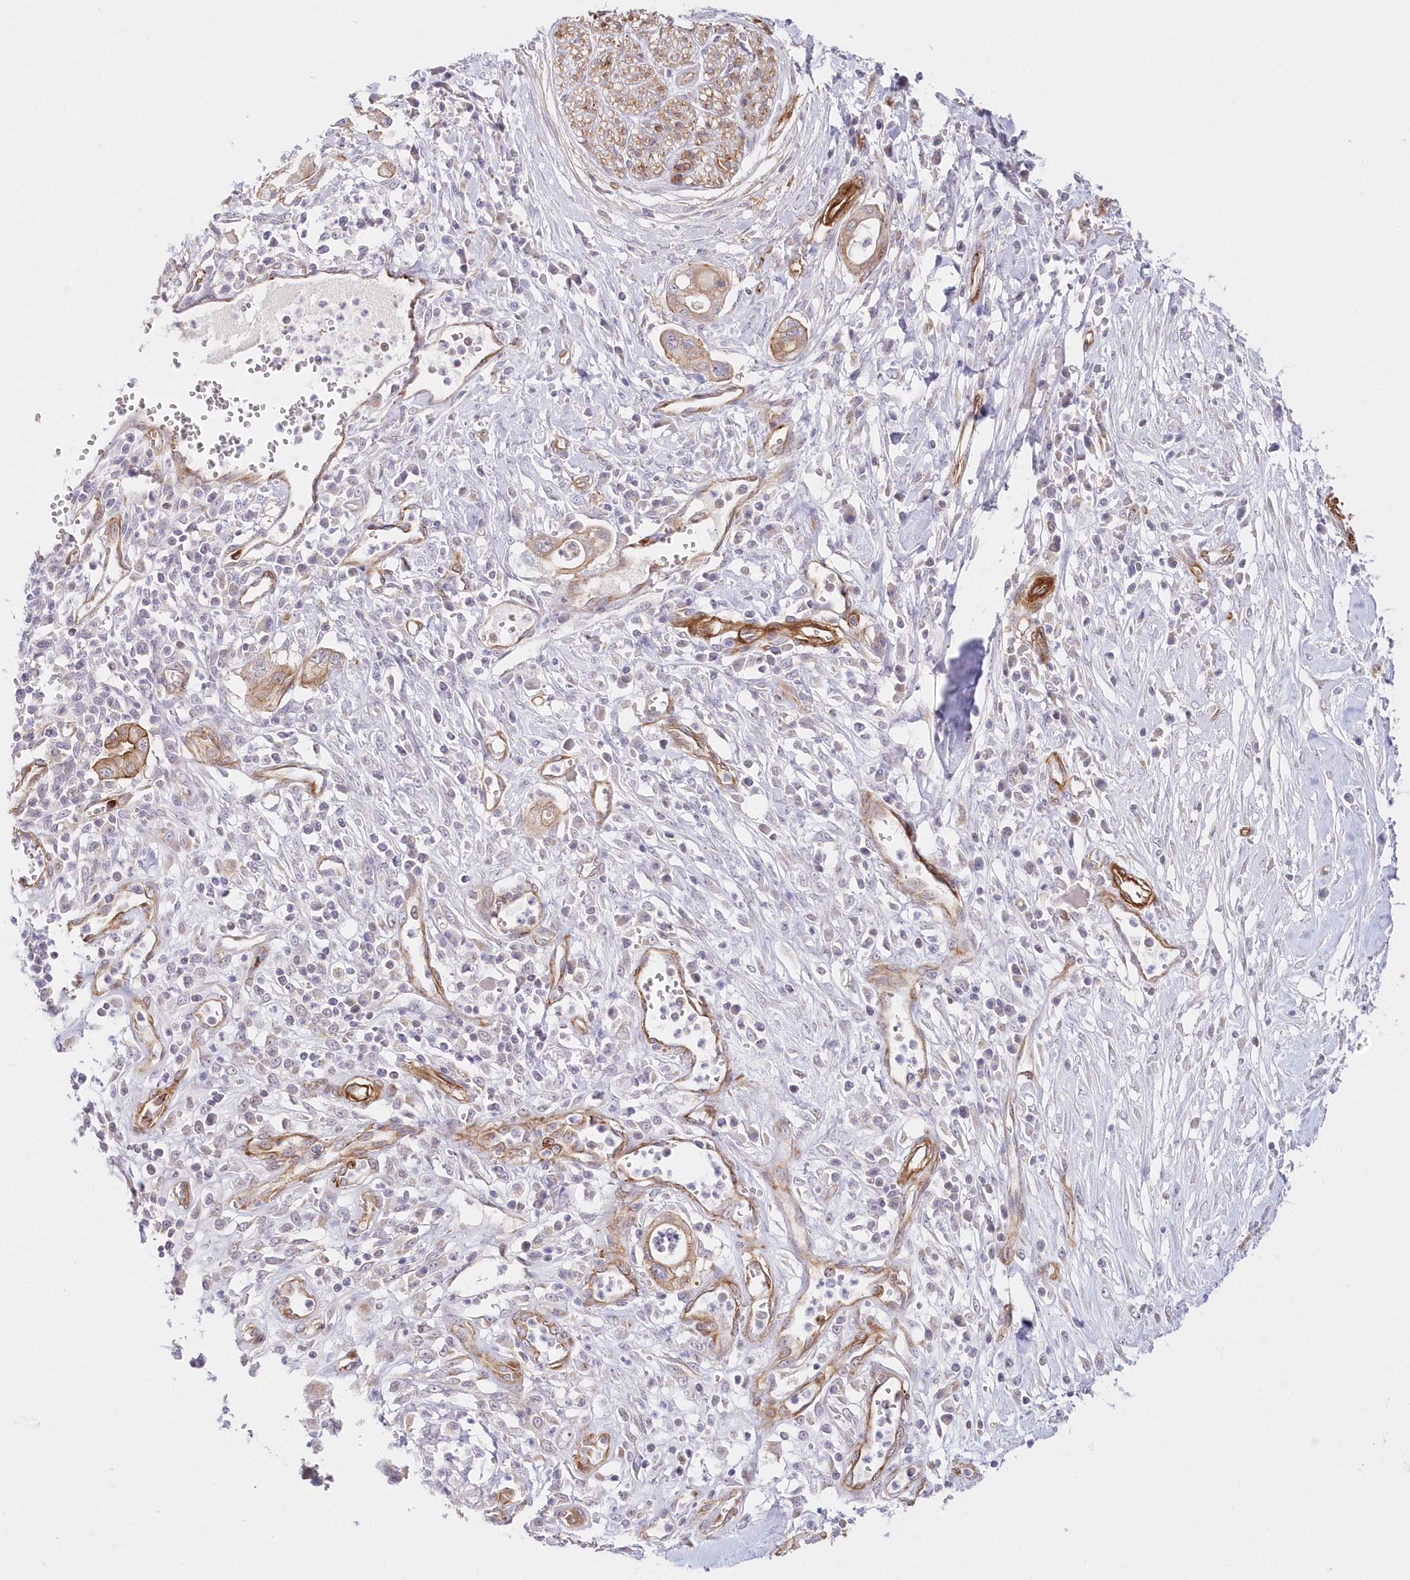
{"staining": {"intensity": "weak", "quantity": ">75%", "location": "cytoplasmic/membranous"}, "tissue": "pancreatic cancer", "cell_type": "Tumor cells", "image_type": "cancer", "snomed": [{"axis": "morphology", "description": "Adenocarcinoma, NOS"}, {"axis": "topography", "description": "Pancreas"}], "caption": "Human adenocarcinoma (pancreatic) stained with a protein marker reveals weak staining in tumor cells.", "gene": "AFAP1L2", "patient": {"sex": "male", "age": 68}}